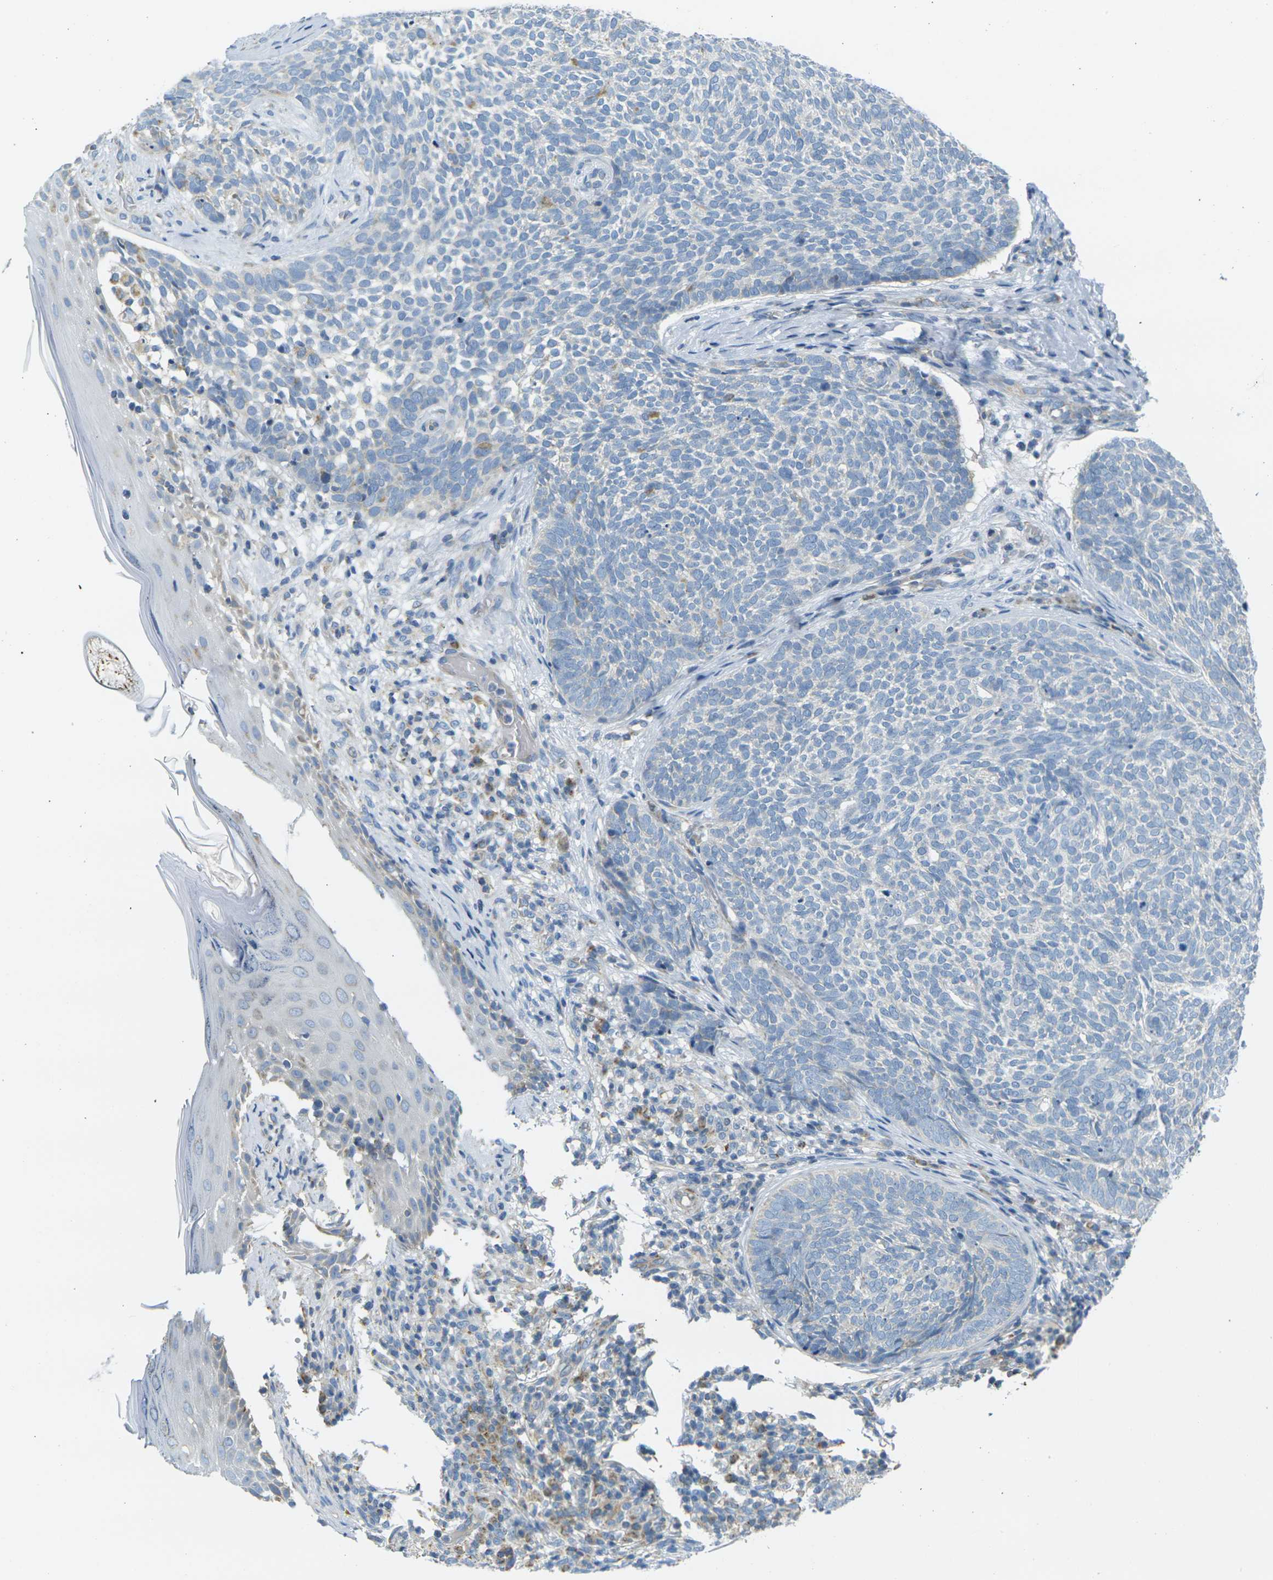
{"staining": {"intensity": "negative", "quantity": "none", "location": "none"}, "tissue": "skin cancer", "cell_type": "Tumor cells", "image_type": "cancer", "snomed": [{"axis": "morphology", "description": "Basal cell carcinoma"}, {"axis": "topography", "description": "Skin"}], "caption": "Tumor cells show no significant protein staining in basal cell carcinoma (skin). Nuclei are stained in blue.", "gene": "PARD6B", "patient": {"sex": "female", "age": 84}}